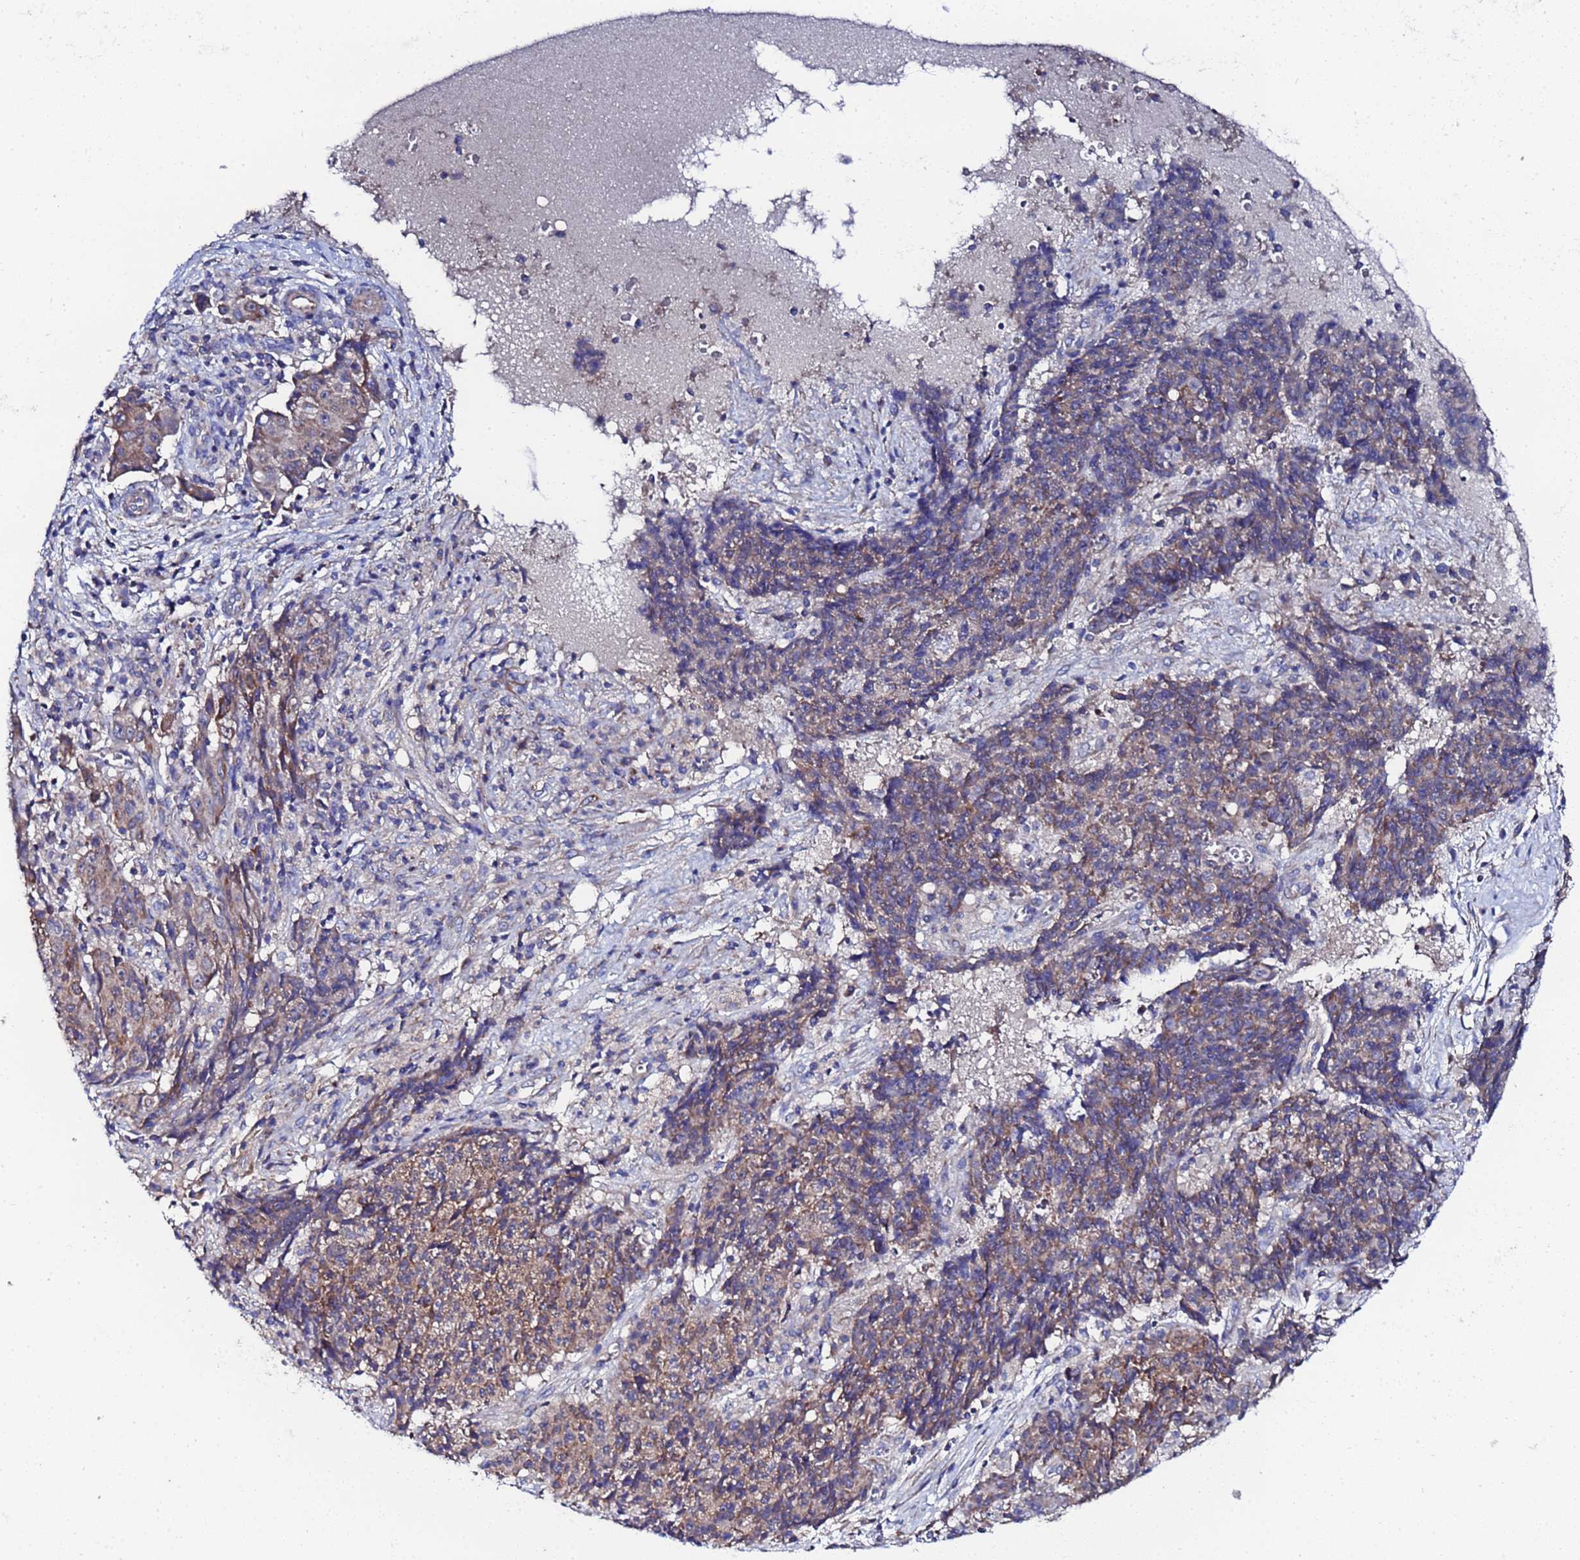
{"staining": {"intensity": "moderate", "quantity": "25%-75%", "location": "cytoplasmic/membranous"}, "tissue": "ovarian cancer", "cell_type": "Tumor cells", "image_type": "cancer", "snomed": [{"axis": "morphology", "description": "Carcinoma, endometroid"}, {"axis": "topography", "description": "Ovary"}], "caption": "This histopathology image reveals ovarian cancer (endometroid carcinoma) stained with immunohistochemistry to label a protein in brown. The cytoplasmic/membranous of tumor cells show moderate positivity for the protein. Nuclei are counter-stained blue.", "gene": "FAHD2A", "patient": {"sex": "female", "age": 42}}